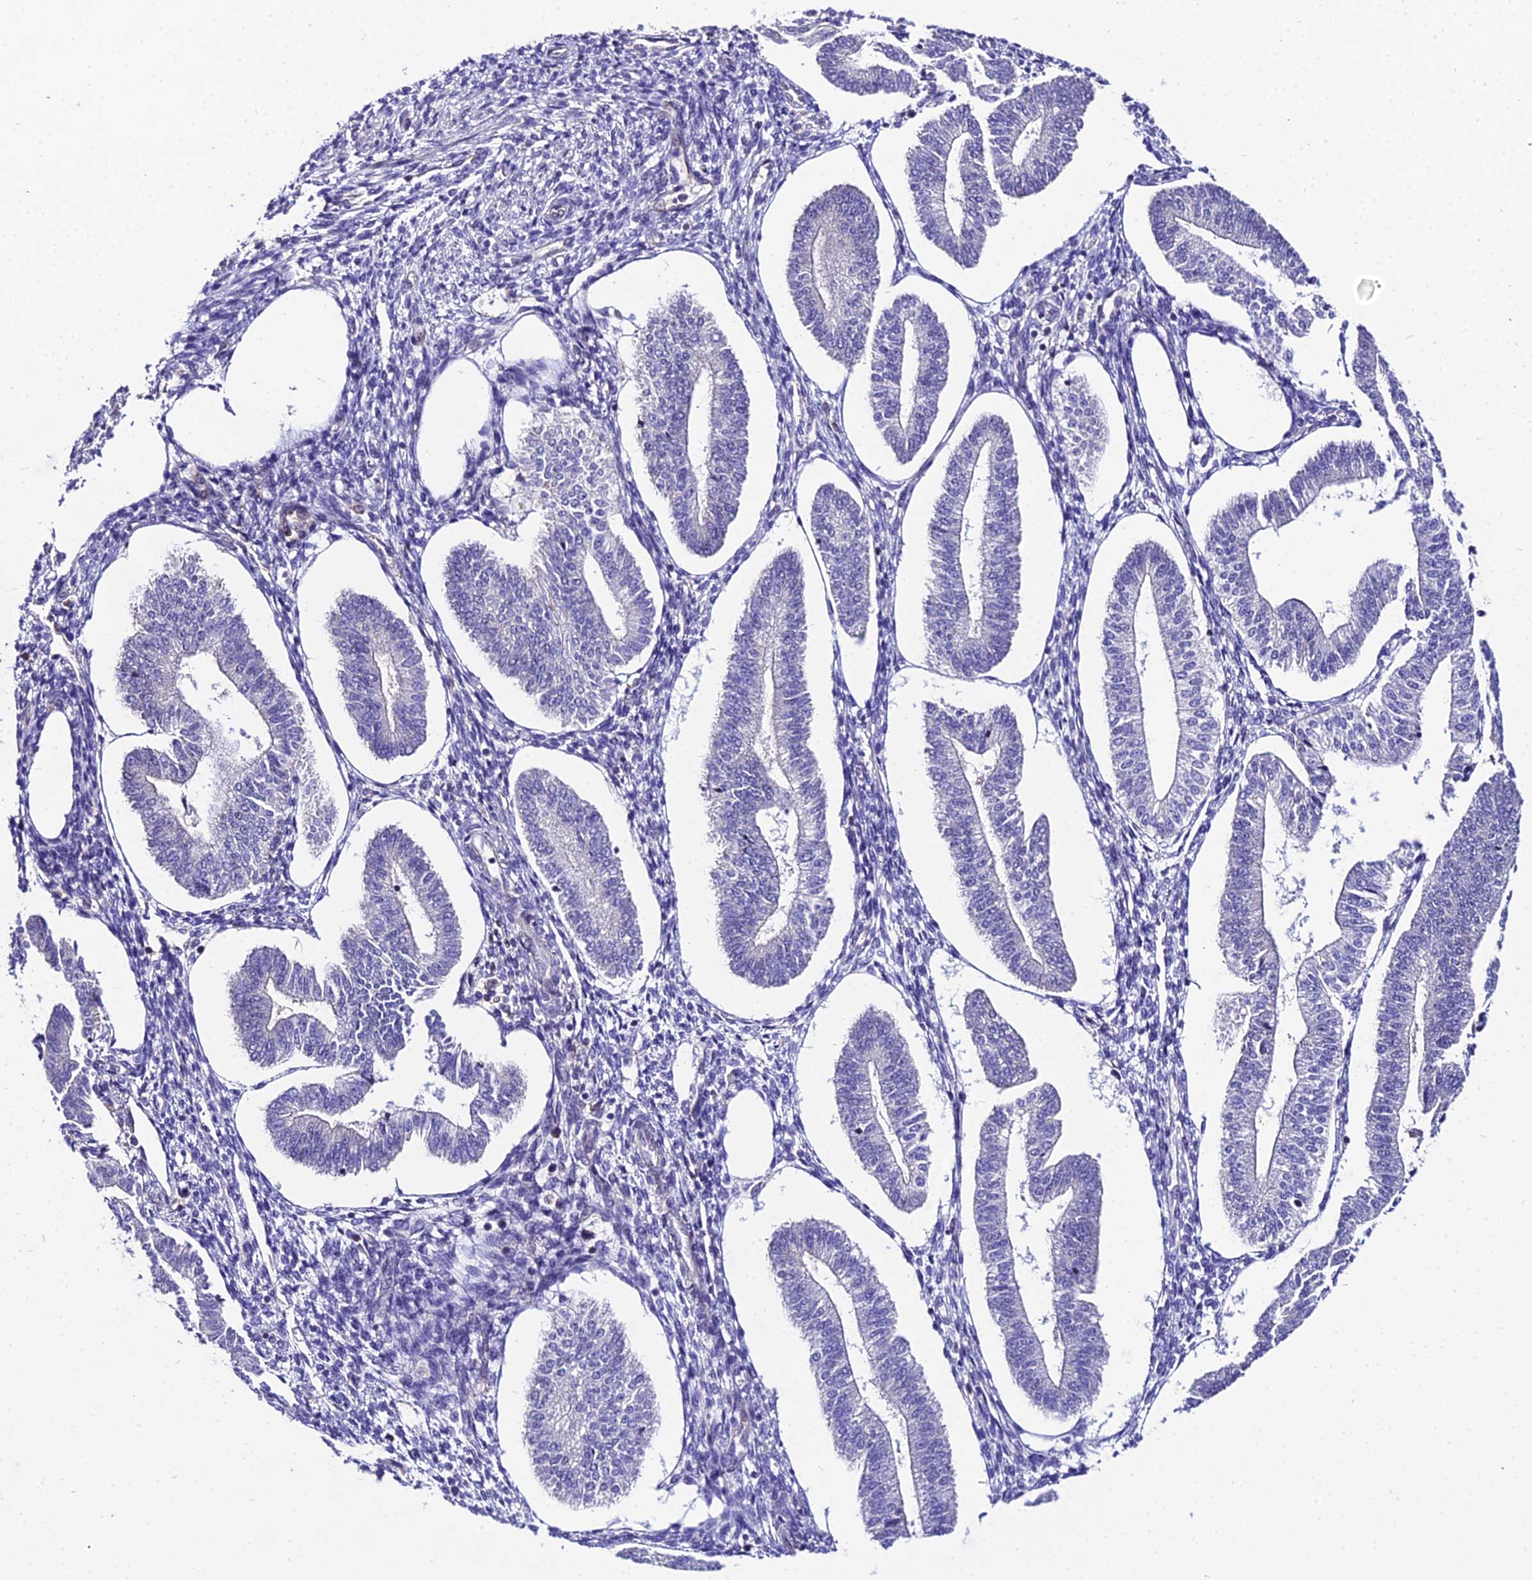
{"staining": {"intensity": "negative", "quantity": "none", "location": "none"}, "tissue": "endometrium", "cell_type": "Cells in endometrial stroma", "image_type": "normal", "snomed": [{"axis": "morphology", "description": "Normal tissue, NOS"}, {"axis": "topography", "description": "Endometrium"}], "caption": "Endometrium stained for a protein using immunohistochemistry (IHC) displays no expression cells in endometrial stroma.", "gene": "SHQ1", "patient": {"sex": "female", "age": 34}}